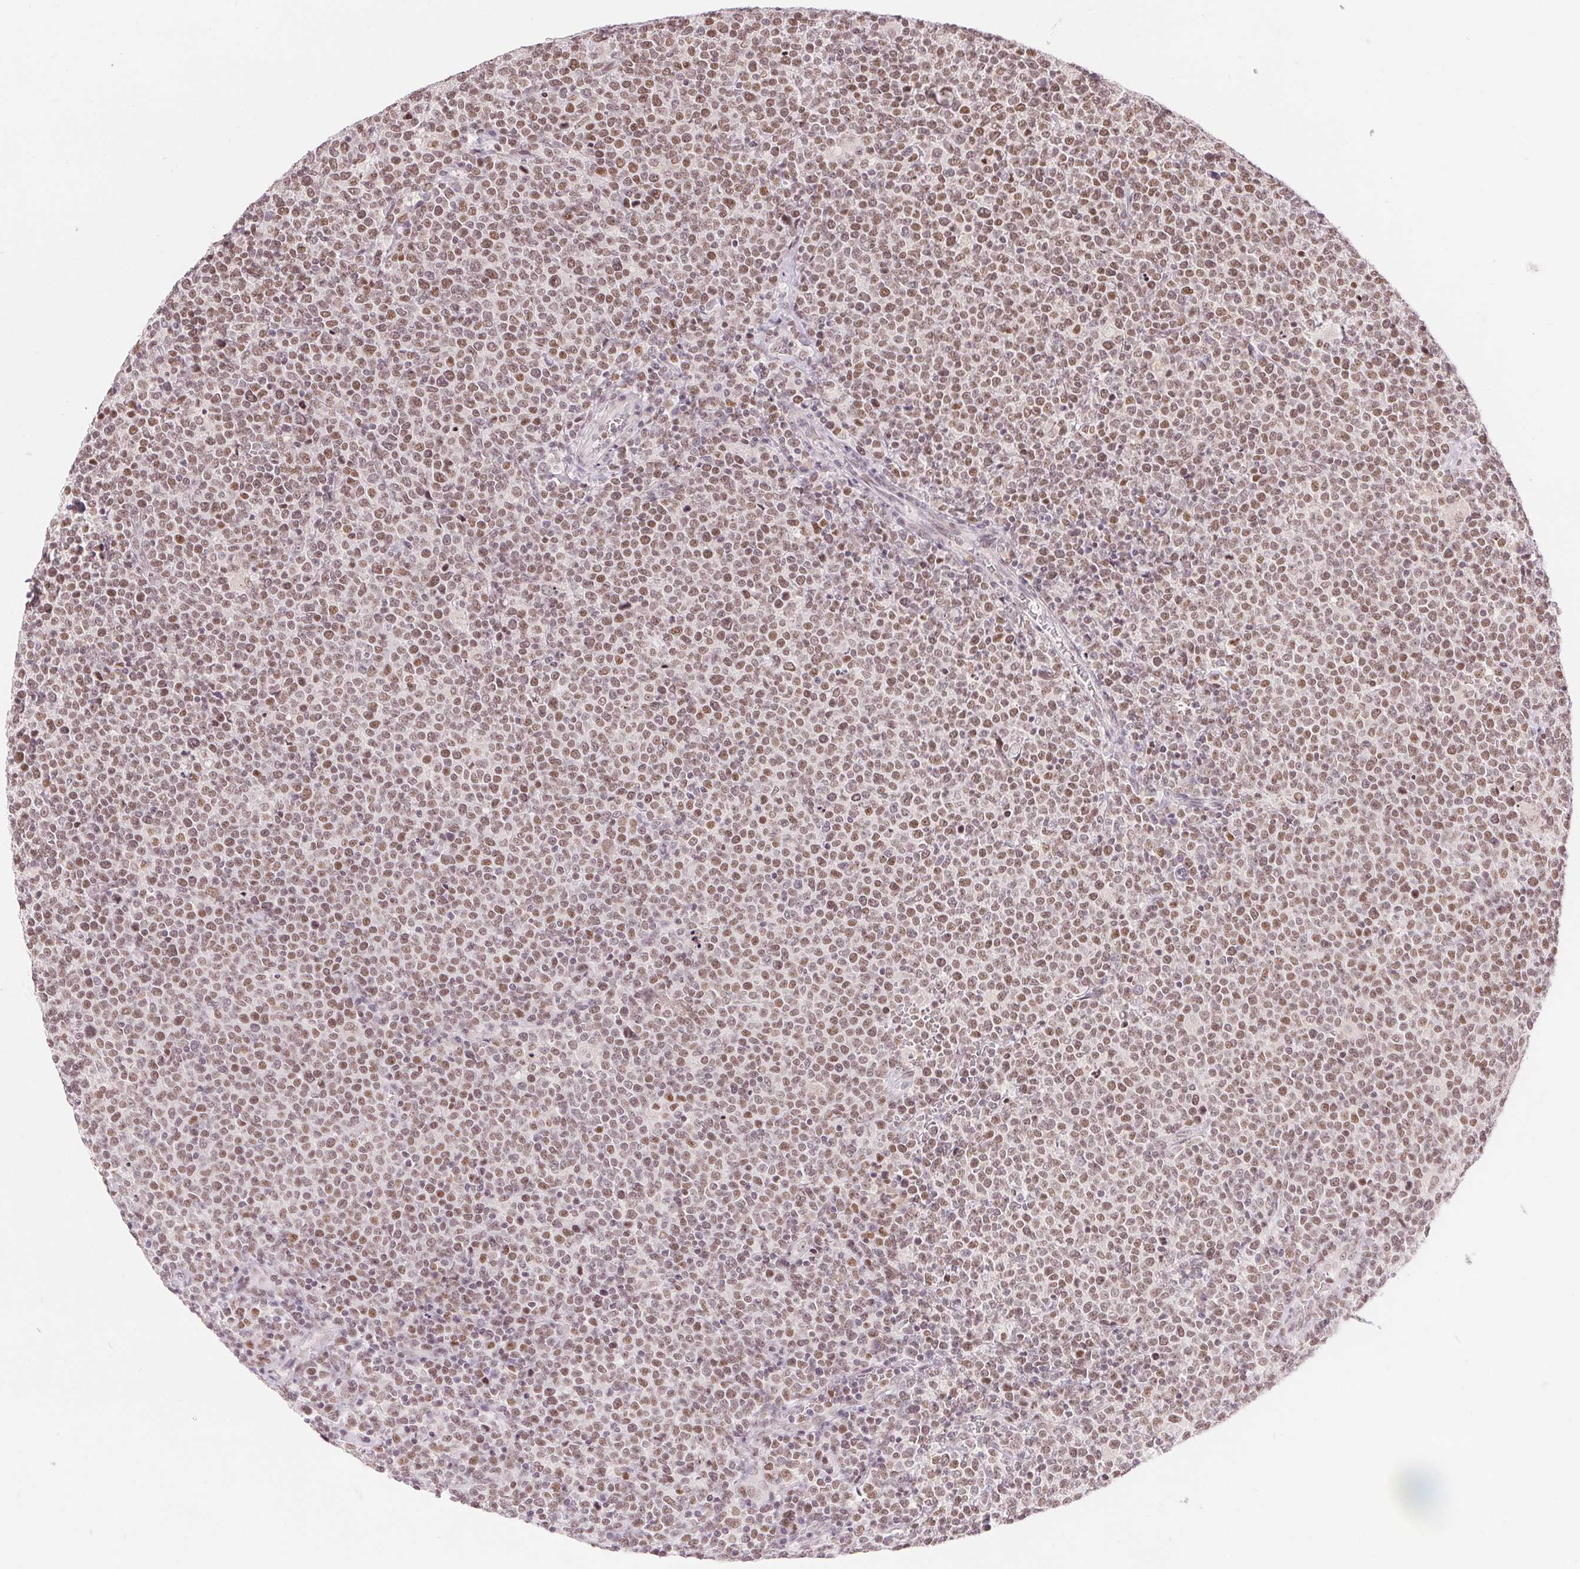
{"staining": {"intensity": "moderate", "quantity": ">75%", "location": "nuclear"}, "tissue": "lymphoma", "cell_type": "Tumor cells", "image_type": "cancer", "snomed": [{"axis": "morphology", "description": "Malignant lymphoma, non-Hodgkin's type, High grade"}, {"axis": "topography", "description": "Lymph node"}], "caption": "Human malignant lymphoma, non-Hodgkin's type (high-grade) stained with a protein marker reveals moderate staining in tumor cells.", "gene": "DEK", "patient": {"sex": "male", "age": 61}}